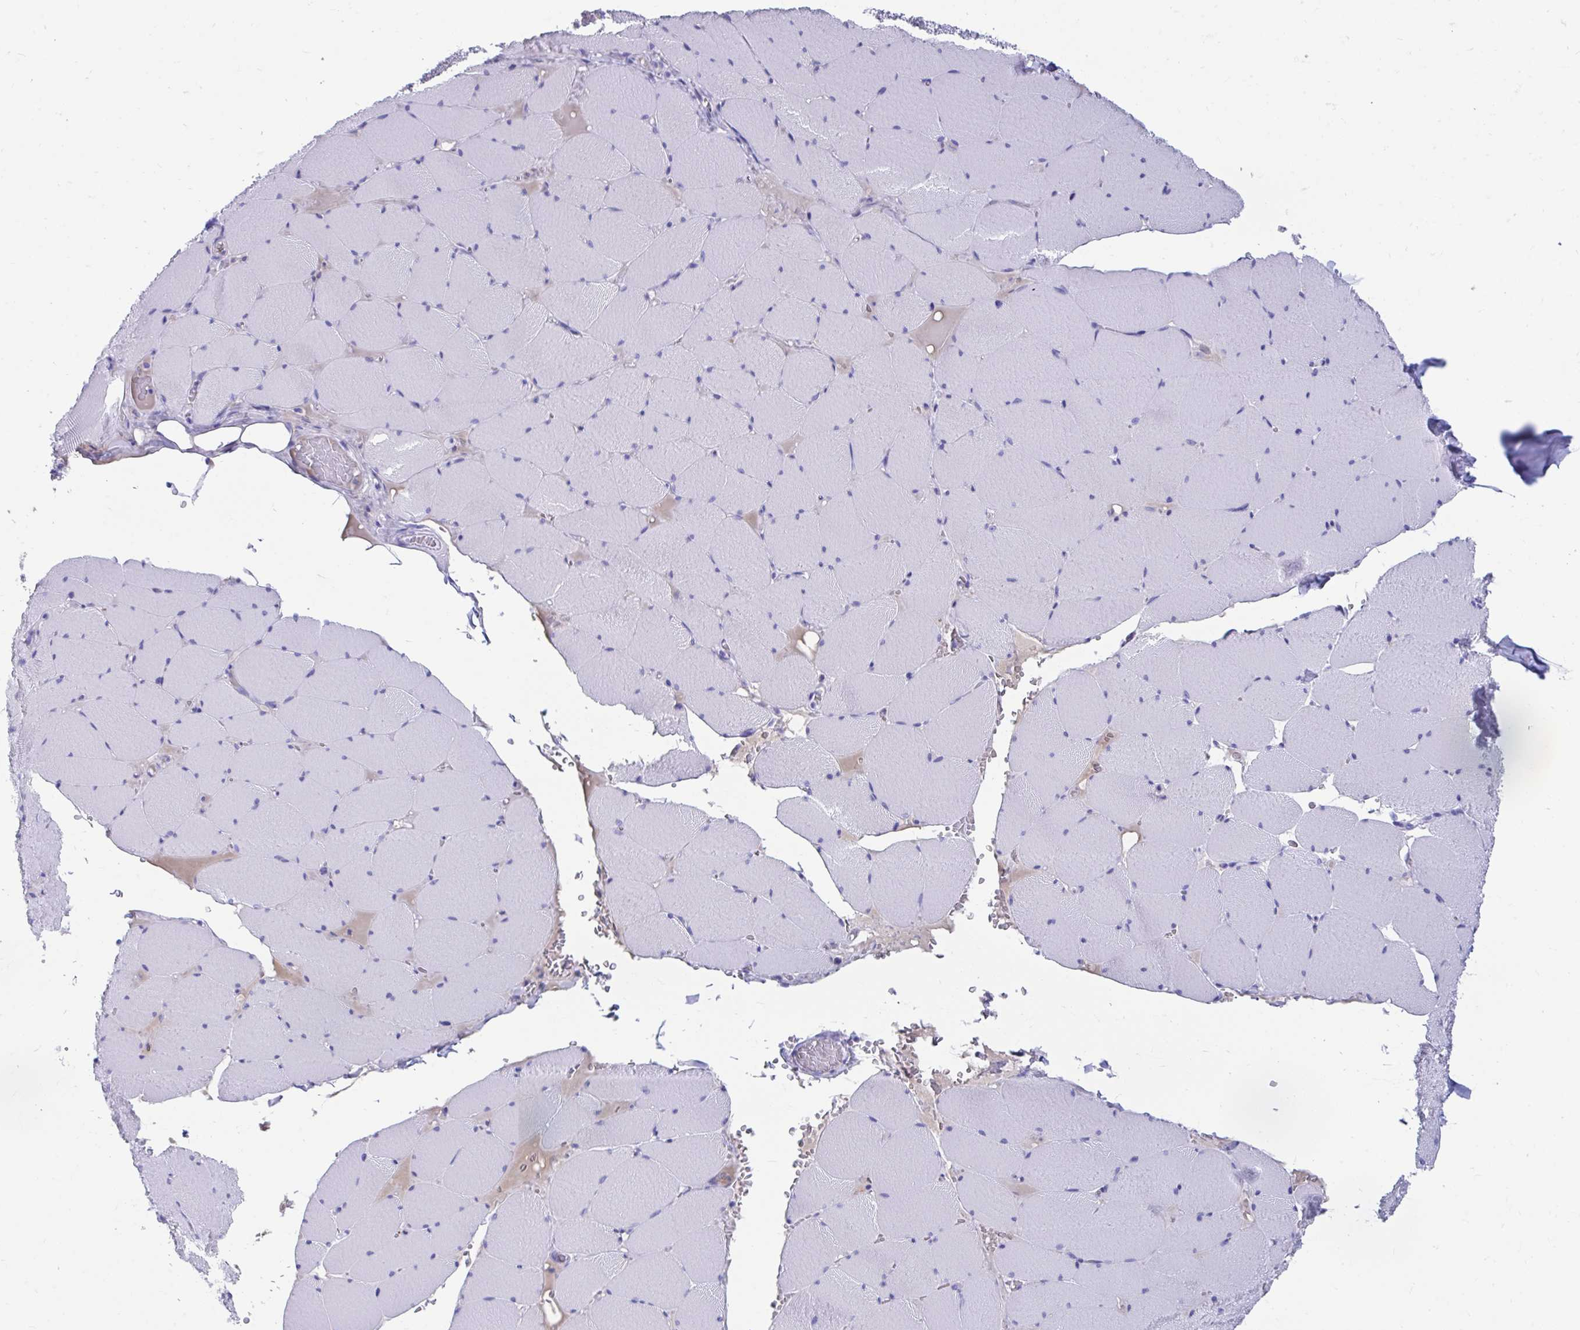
{"staining": {"intensity": "negative", "quantity": "none", "location": "none"}, "tissue": "skeletal muscle", "cell_type": "Myocytes", "image_type": "normal", "snomed": [{"axis": "morphology", "description": "Normal tissue, NOS"}, {"axis": "topography", "description": "Skeletal muscle"}, {"axis": "topography", "description": "Head-Neck"}], "caption": "This is a image of immunohistochemistry staining of benign skeletal muscle, which shows no expression in myocytes. Brightfield microscopy of IHC stained with DAB (3,3'-diaminobenzidine) (brown) and hematoxylin (blue), captured at high magnification.", "gene": "SMIM9", "patient": {"sex": "male", "age": 66}}